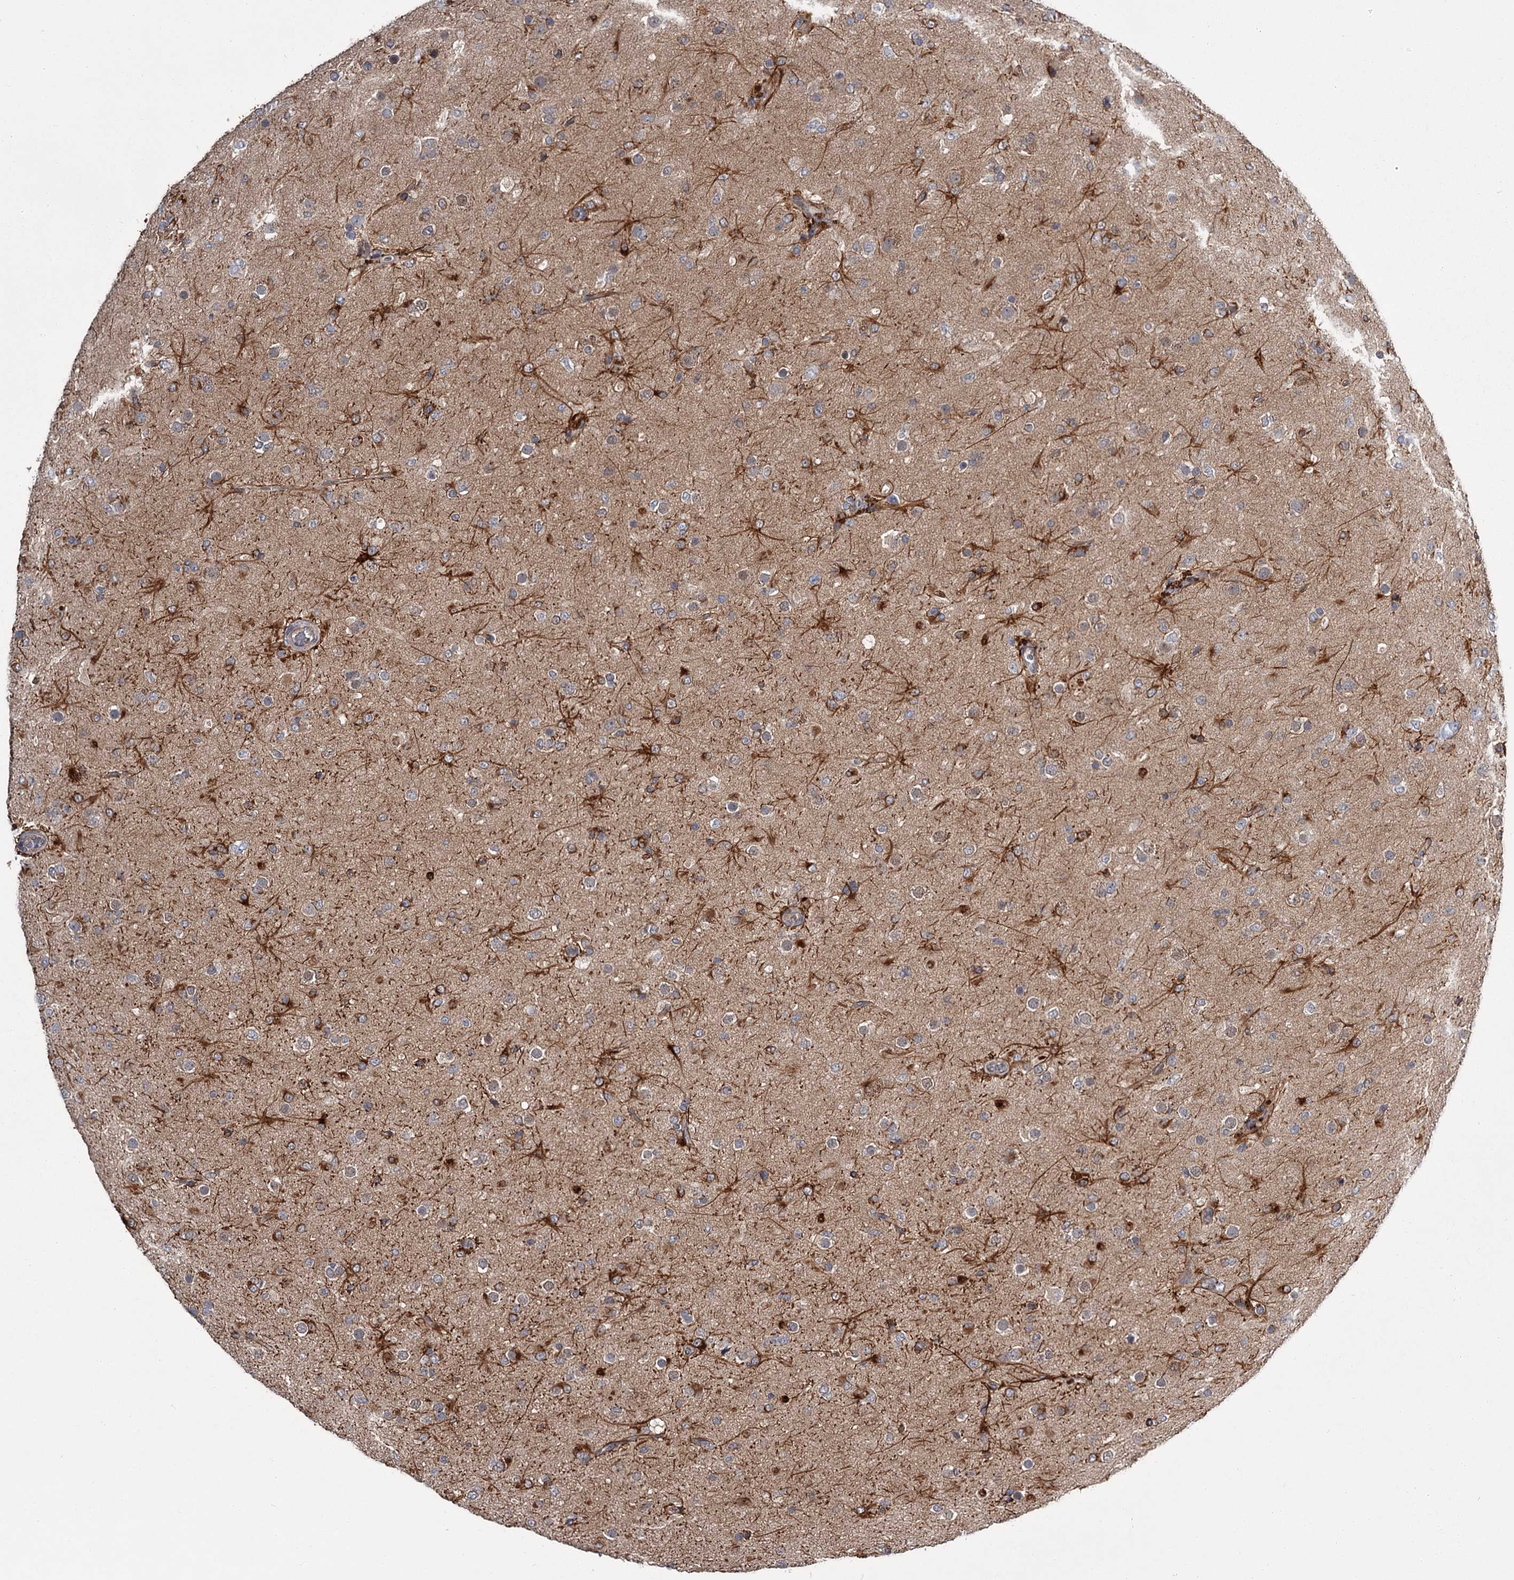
{"staining": {"intensity": "strong", "quantity": "<25%", "location": "cytoplasmic/membranous"}, "tissue": "glioma", "cell_type": "Tumor cells", "image_type": "cancer", "snomed": [{"axis": "morphology", "description": "Glioma, malignant, Low grade"}, {"axis": "topography", "description": "Brain"}], "caption": "An image of glioma stained for a protein displays strong cytoplasmic/membranous brown staining in tumor cells. The protein of interest is stained brown, and the nuclei are stained in blue (DAB (3,3'-diaminobenzidine) IHC with brightfield microscopy, high magnification).", "gene": "DAO", "patient": {"sex": "male", "age": 65}}